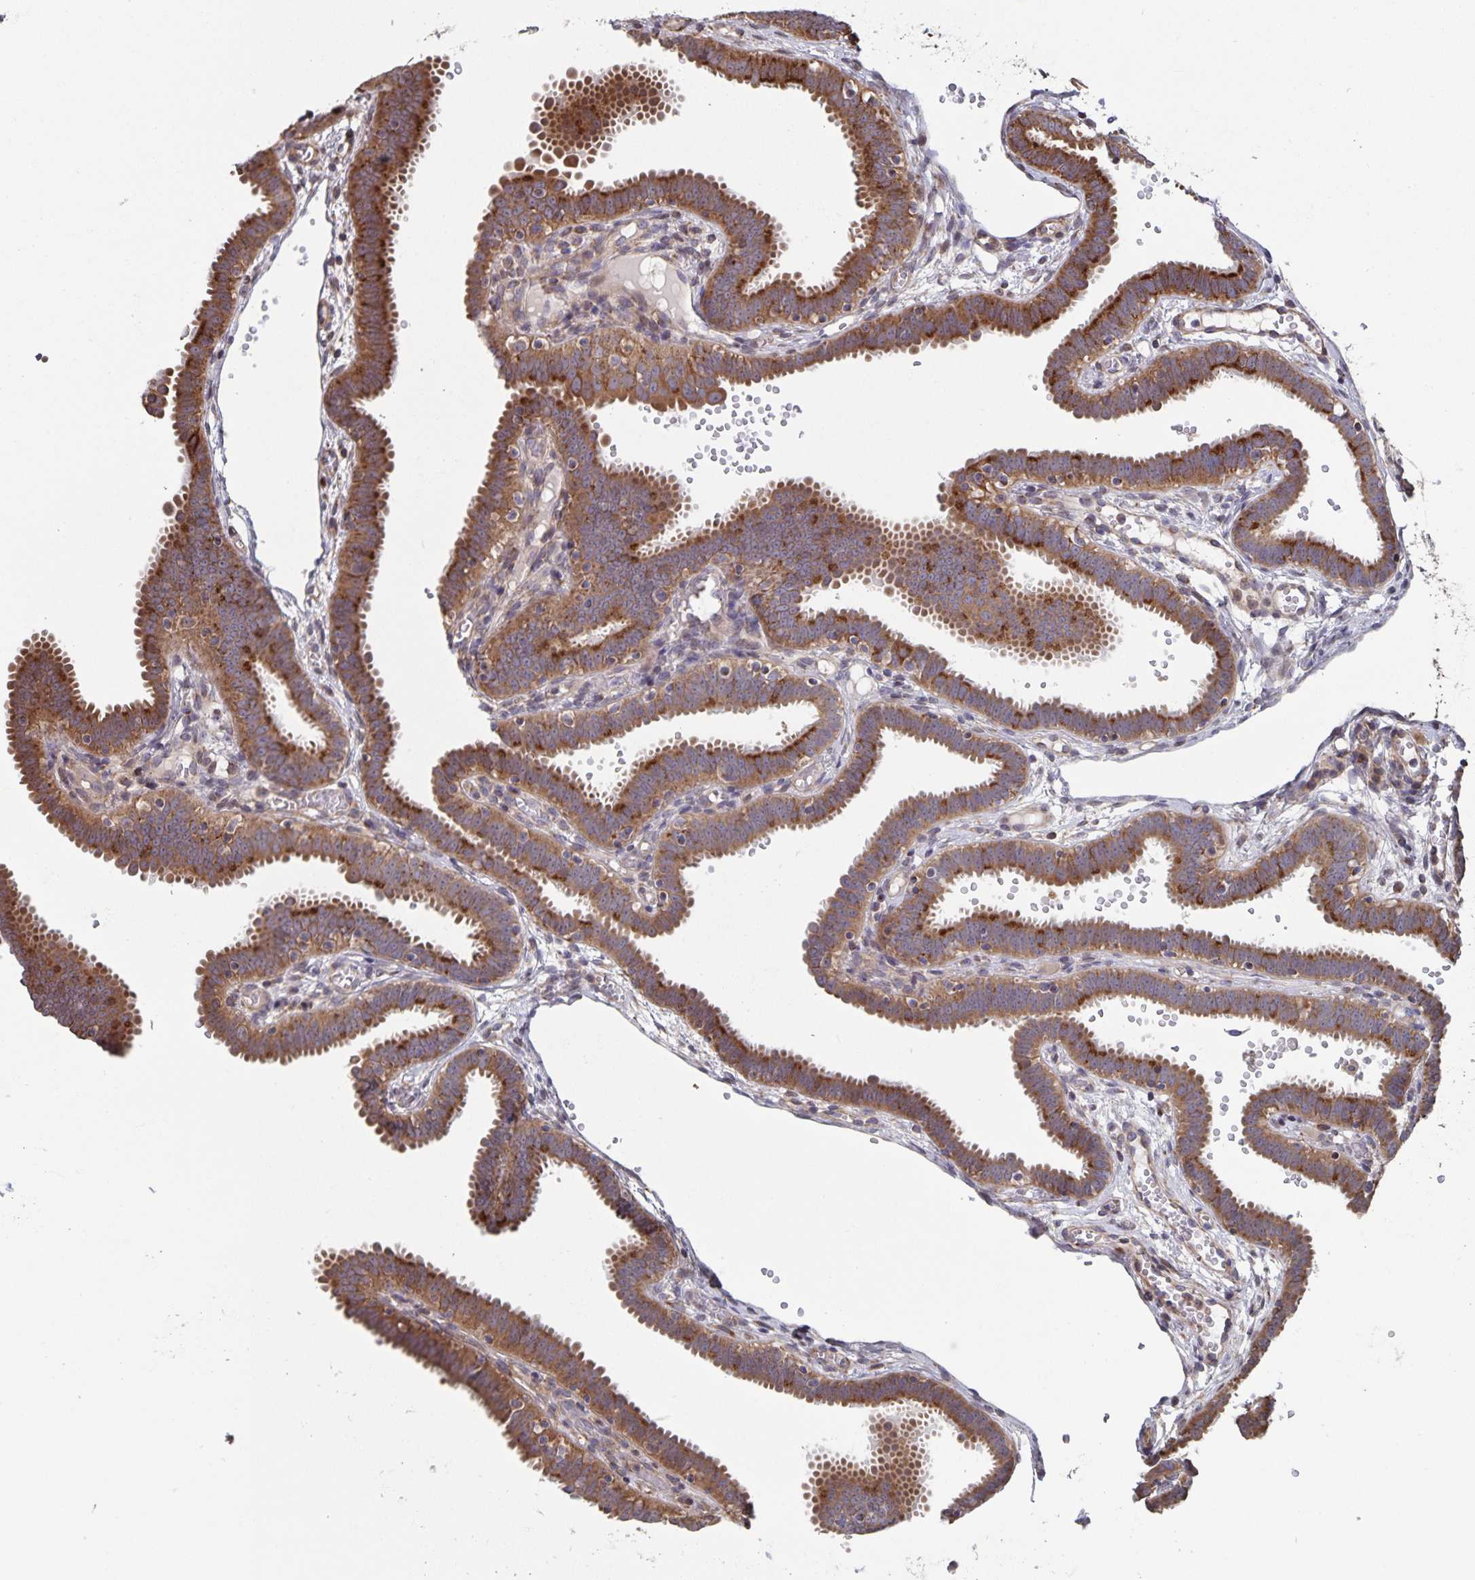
{"staining": {"intensity": "strong", "quantity": ">75%", "location": "cytoplasmic/membranous"}, "tissue": "fallopian tube", "cell_type": "Glandular cells", "image_type": "normal", "snomed": [{"axis": "morphology", "description": "Normal tissue, NOS"}, {"axis": "topography", "description": "Fallopian tube"}], "caption": "Glandular cells show high levels of strong cytoplasmic/membranous staining in about >75% of cells in benign fallopian tube.", "gene": "ACACA", "patient": {"sex": "female", "age": 37}}